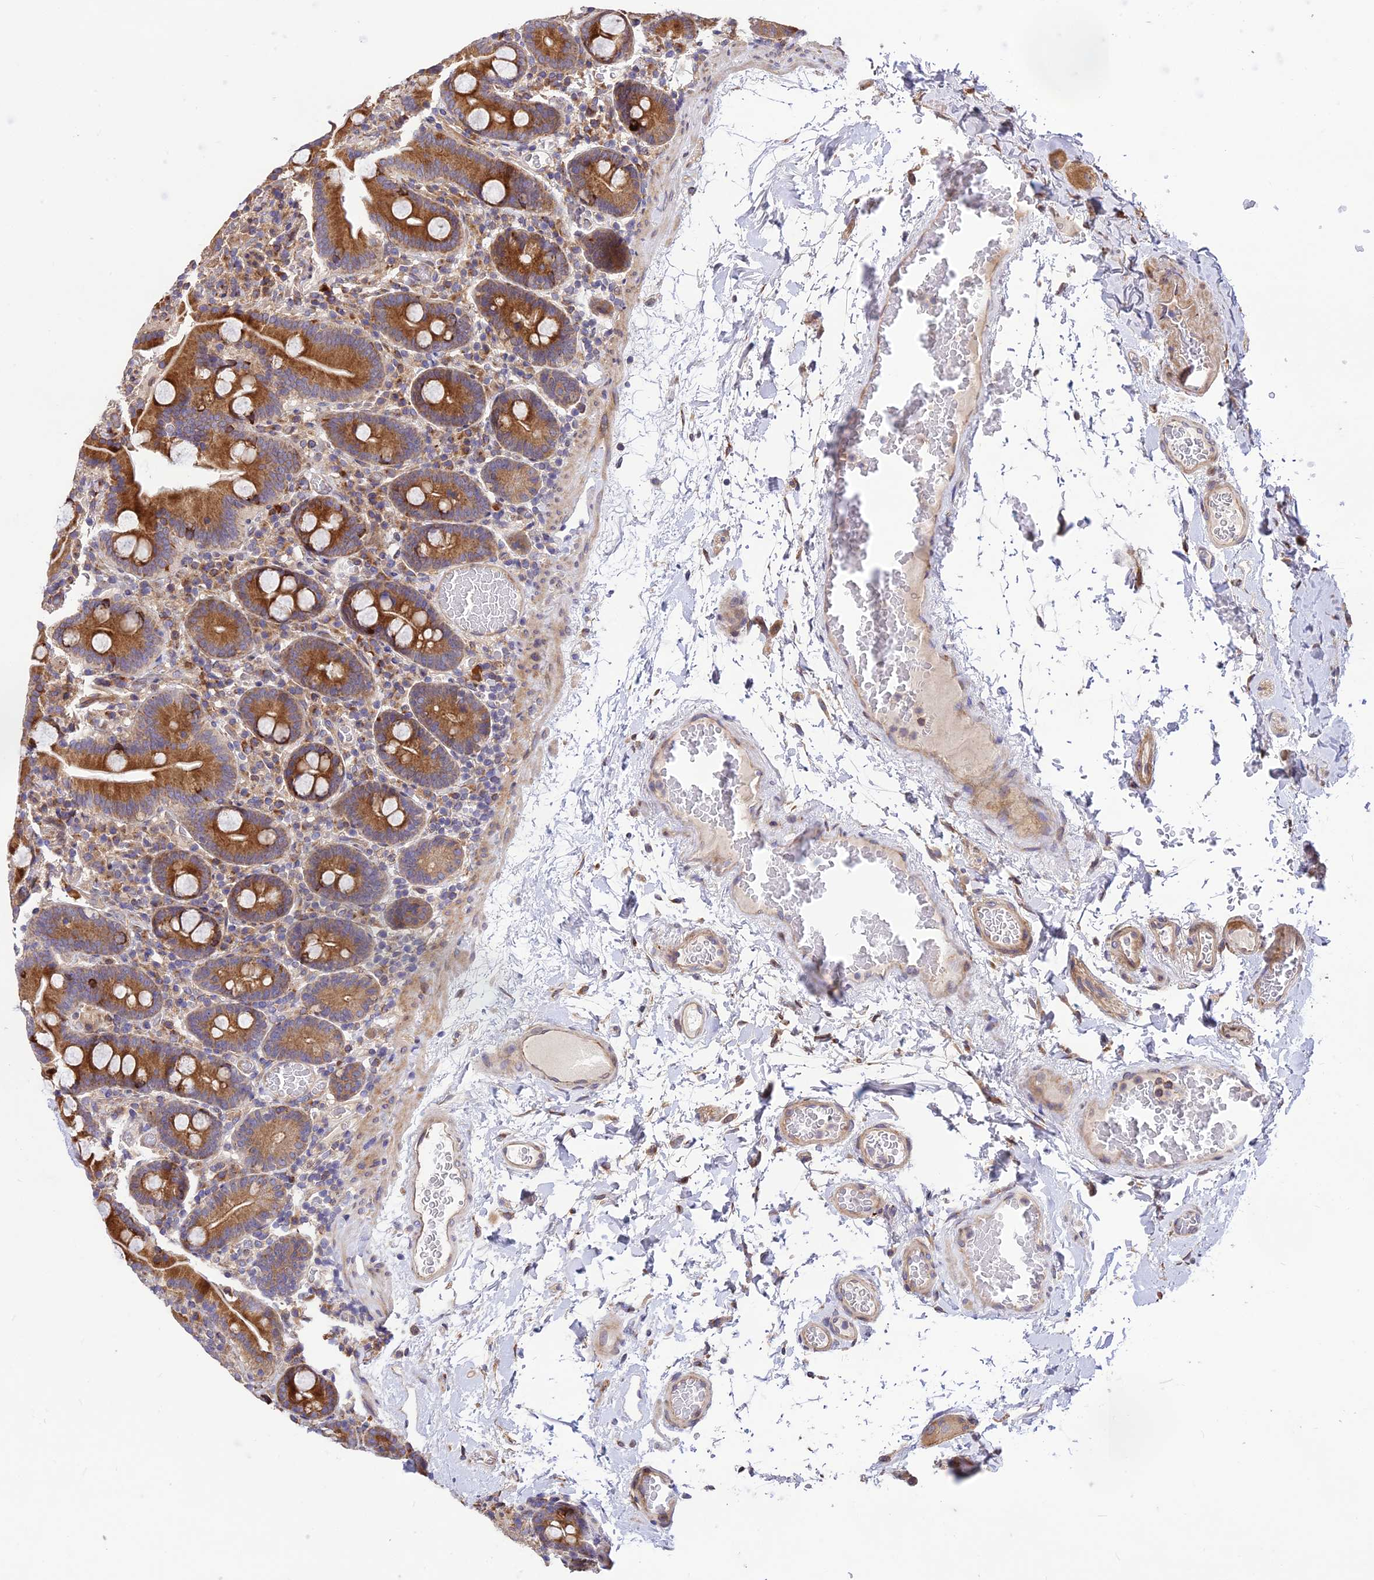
{"staining": {"intensity": "strong", "quantity": ">75%", "location": "cytoplasmic/membranous"}, "tissue": "duodenum", "cell_type": "Glandular cells", "image_type": "normal", "snomed": [{"axis": "morphology", "description": "Normal tissue, NOS"}, {"axis": "topography", "description": "Duodenum"}], "caption": "IHC staining of benign duodenum, which shows high levels of strong cytoplasmic/membranous expression in approximately >75% of glandular cells indicating strong cytoplasmic/membranous protein positivity. The staining was performed using DAB (3,3'-diaminobenzidine) (brown) for protein detection and nuclei were counterstained in hematoxylin (blue).", "gene": "ROCK1", "patient": {"sex": "male", "age": 55}}